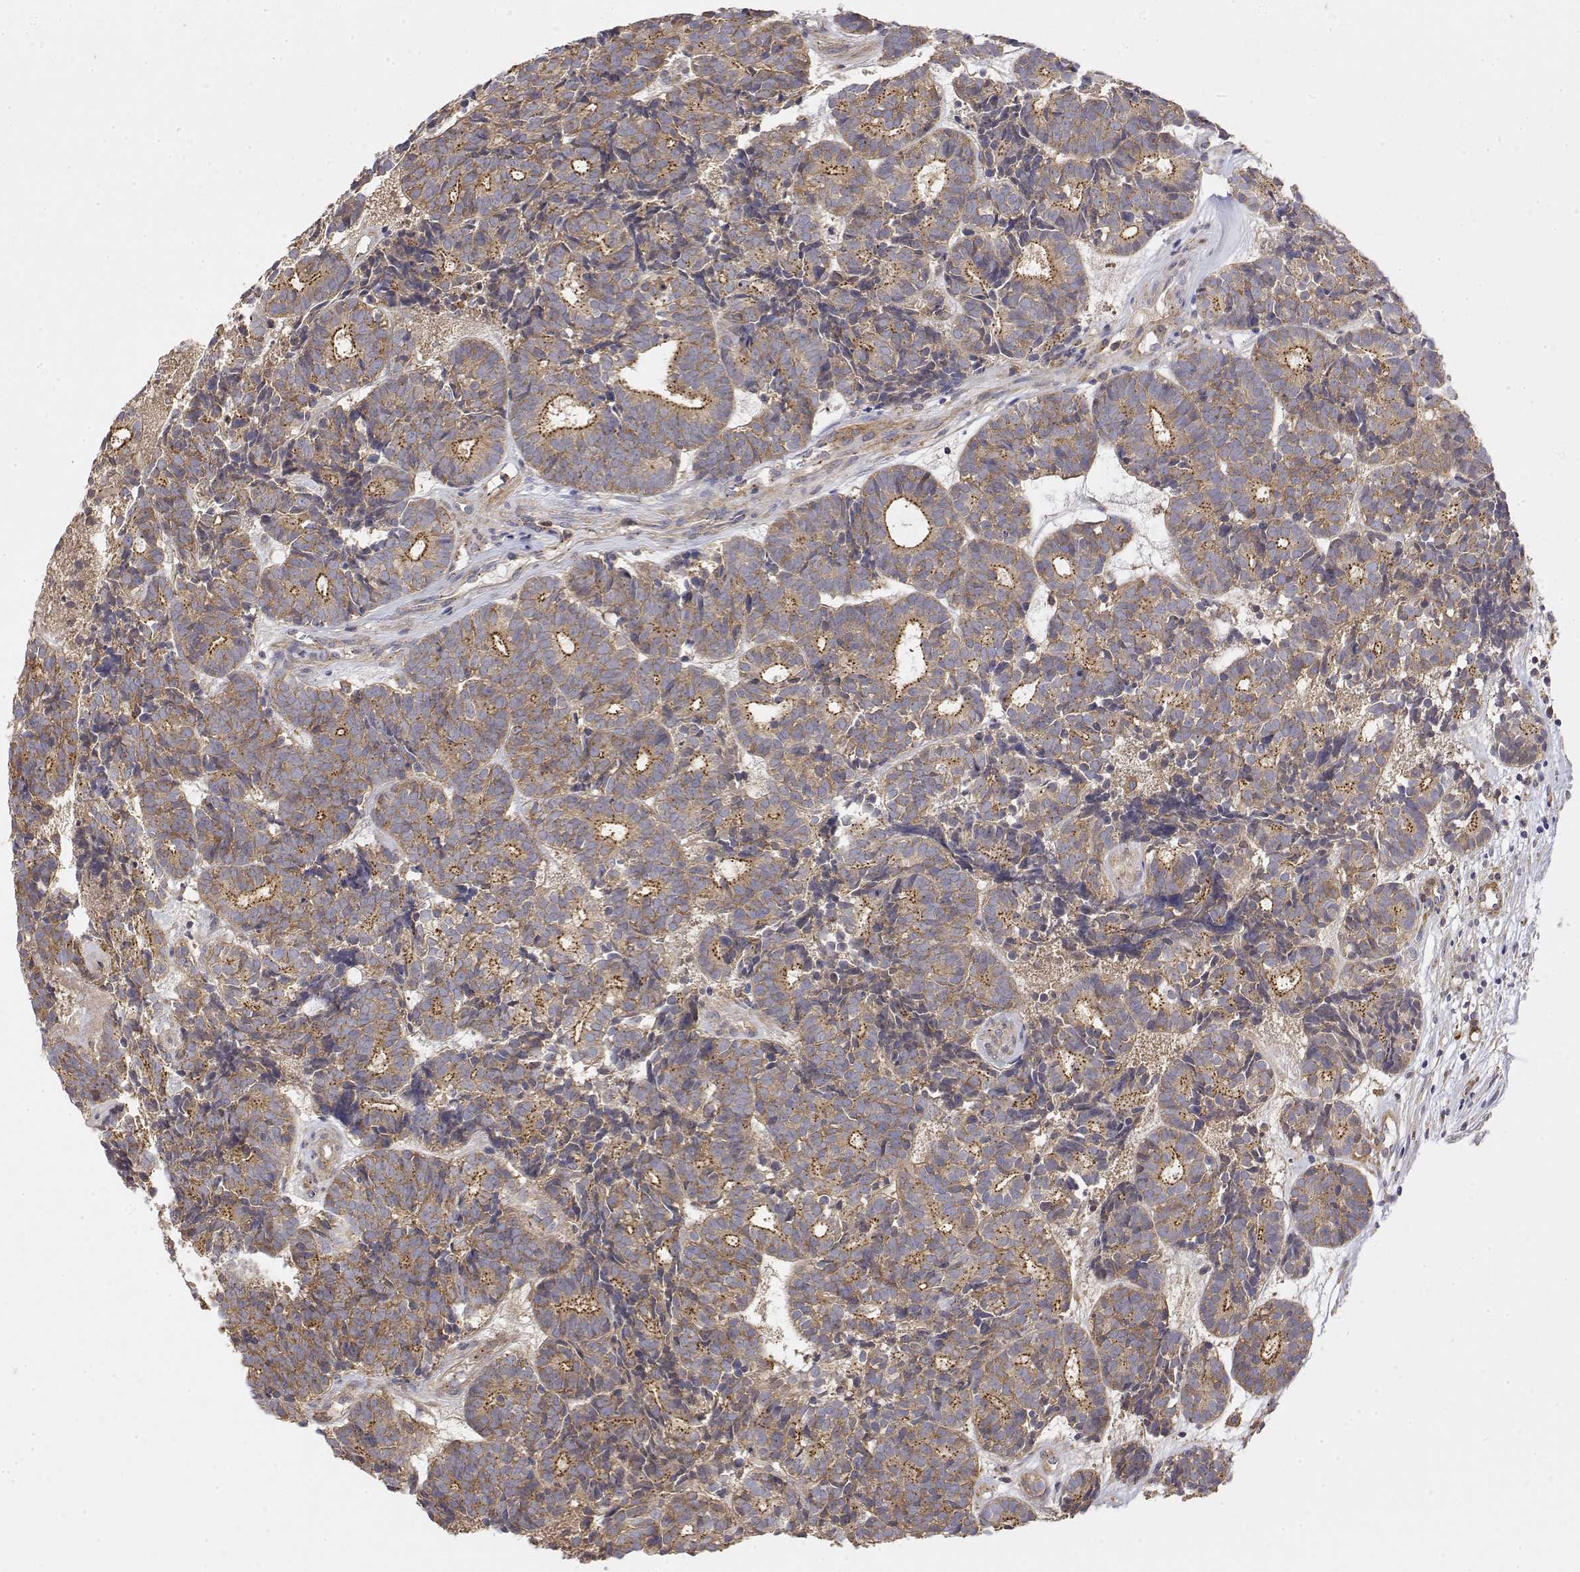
{"staining": {"intensity": "moderate", "quantity": ">75%", "location": "cytoplasmic/membranous"}, "tissue": "head and neck cancer", "cell_type": "Tumor cells", "image_type": "cancer", "snomed": [{"axis": "morphology", "description": "Adenocarcinoma, NOS"}, {"axis": "topography", "description": "Head-Neck"}], "caption": "Immunohistochemistry micrograph of head and neck cancer stained for a protein (brown), which shows medium levels of moderate cytoplasmic/membranous expression in about >75% of tumor cells.", "gene": "PACSIN2", "patient": {"sex": "female", "age": 81}}